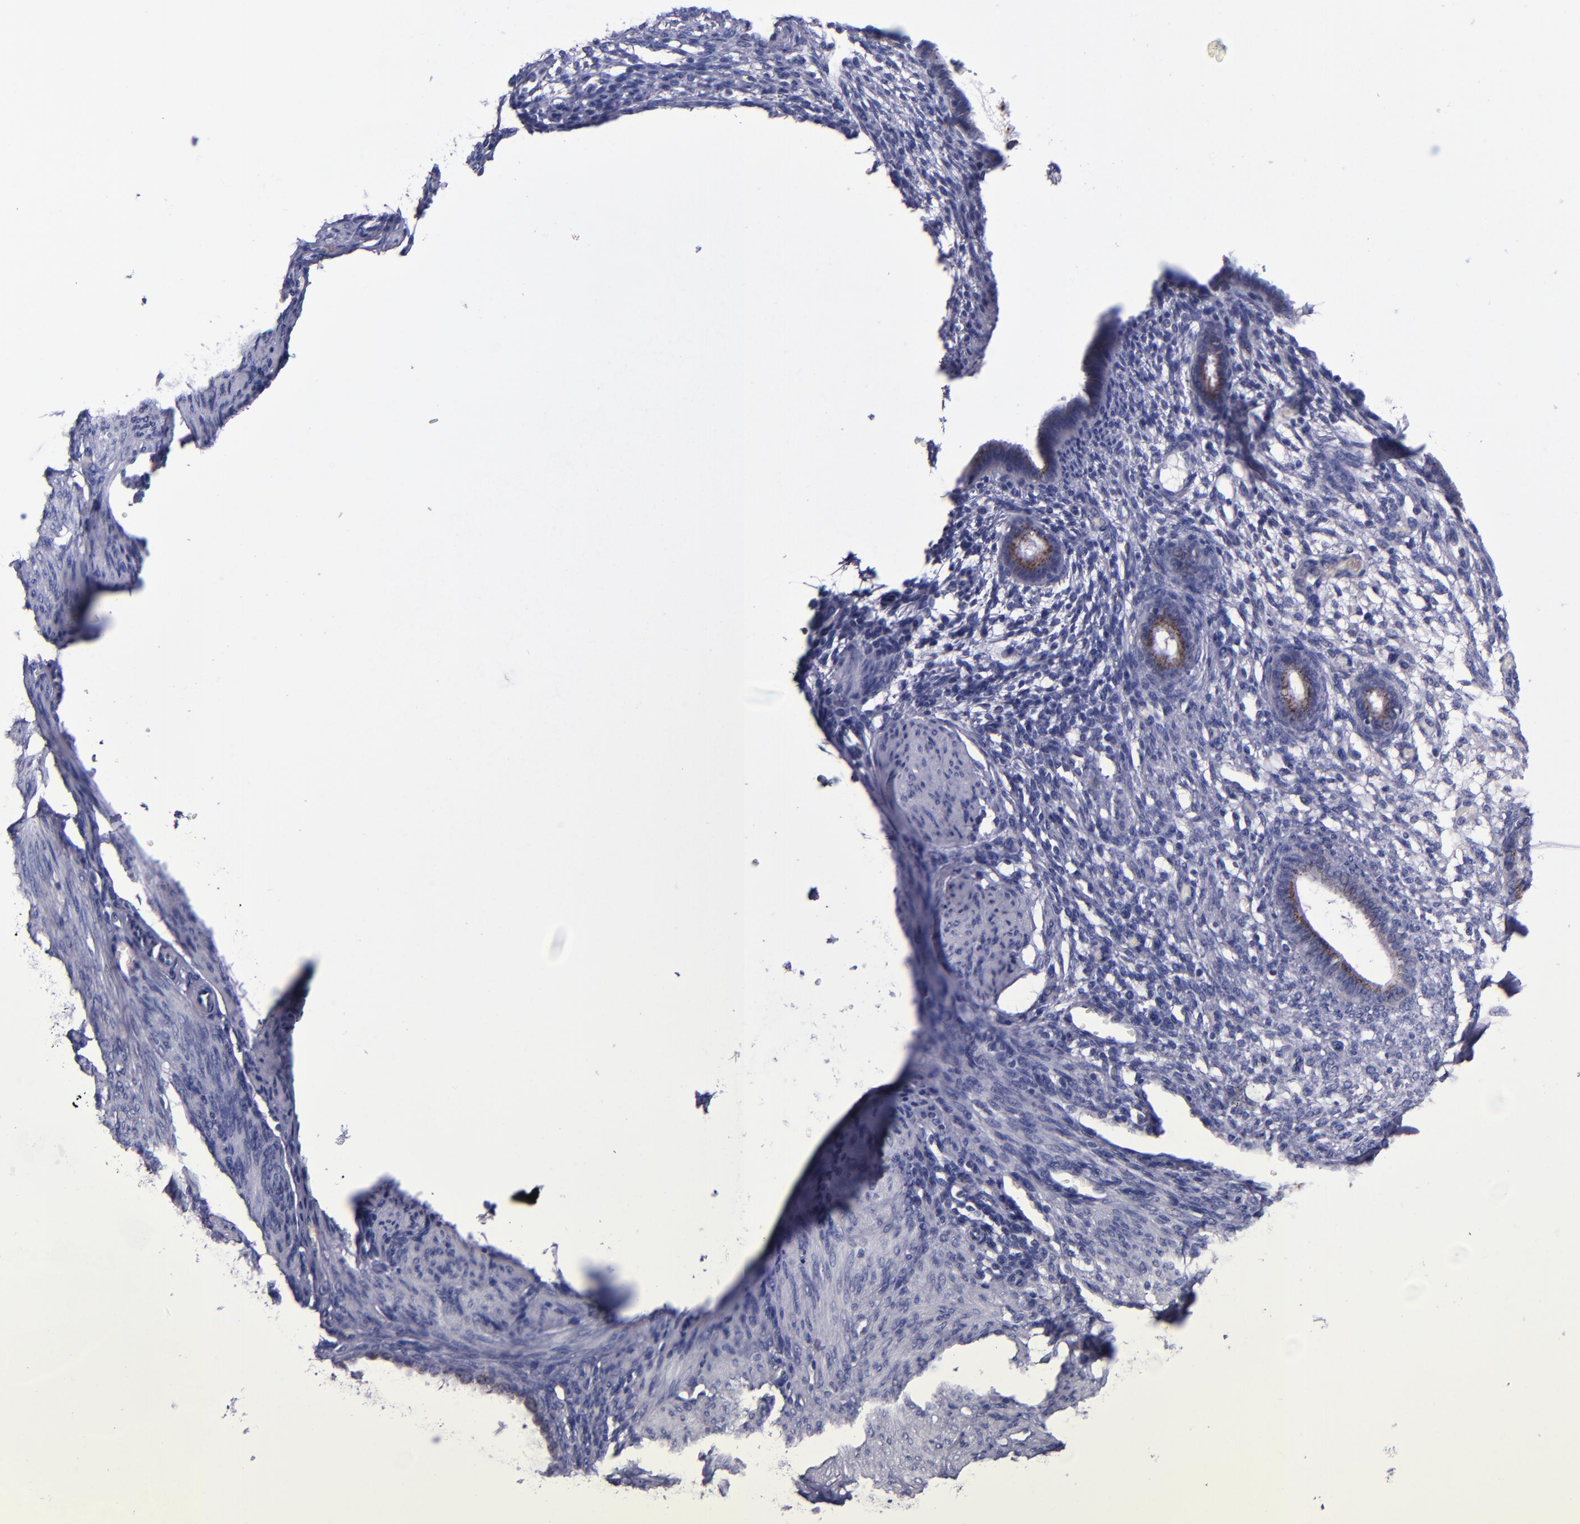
{"staining": {"intensity": "negative", "quantity": "none", "location": "none"}, "tissue": "endometrium", "cell_type": "Cells in endometrial stroma", "image_type": "normal", "snomed": [{"axis": "morphology", "description": "Normal tissue, NOS"}, {"axis": "topography", "description": "Endometrium"}], "caption": "This image is of benign endometrium stained with immunohistochemistry to label a protein in brown with the nuclei are counter-stained blue. There is no expression in cells in endometrial stroma.", "gene": "RAB41", "patient": {"sex": "female", "age": 72}}